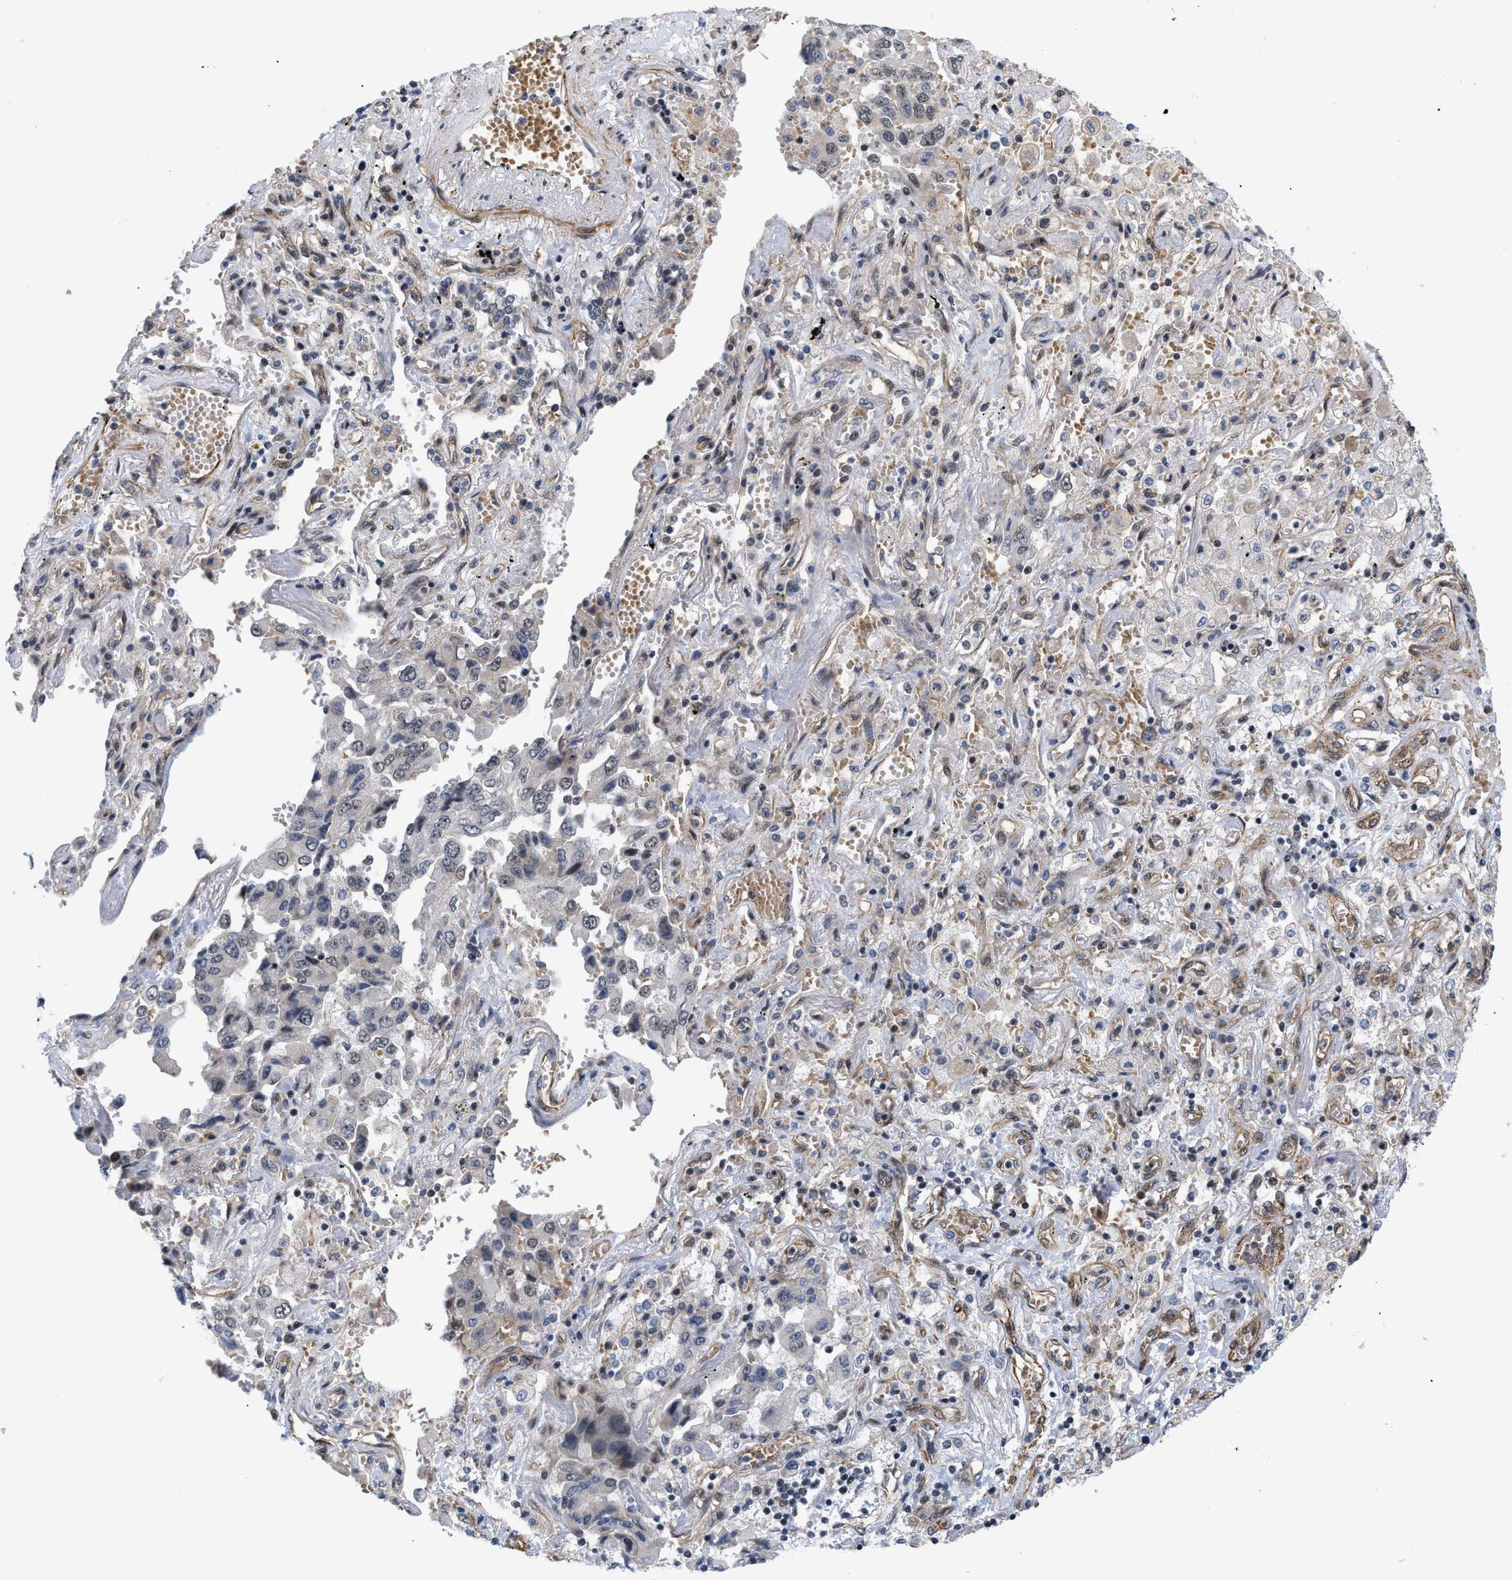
{"staining": {"intensity": "negative", "quantity": "none", "location": "none"}, "tissue": "lung cancer", "cell_type": "Tumor cells", "image_type": "cancer", "snomed": [{"axis": "morphology", "description": "Adenocarcinoma, NOS"}, {"axis": "topography", "description": "Lung"}], "caption": "An immunohistochemistry (IHC) image of lung adenocarcinoma is shown. There is no staining in tumor cells of lung adenocarcinoma. Brightfield microscopy of IHC stained with DAB (brown) and hematoxylin (blue), captured at high magnification.", "gene": "GPRASP2", "patient": {"sex": "female", "age": 65}}